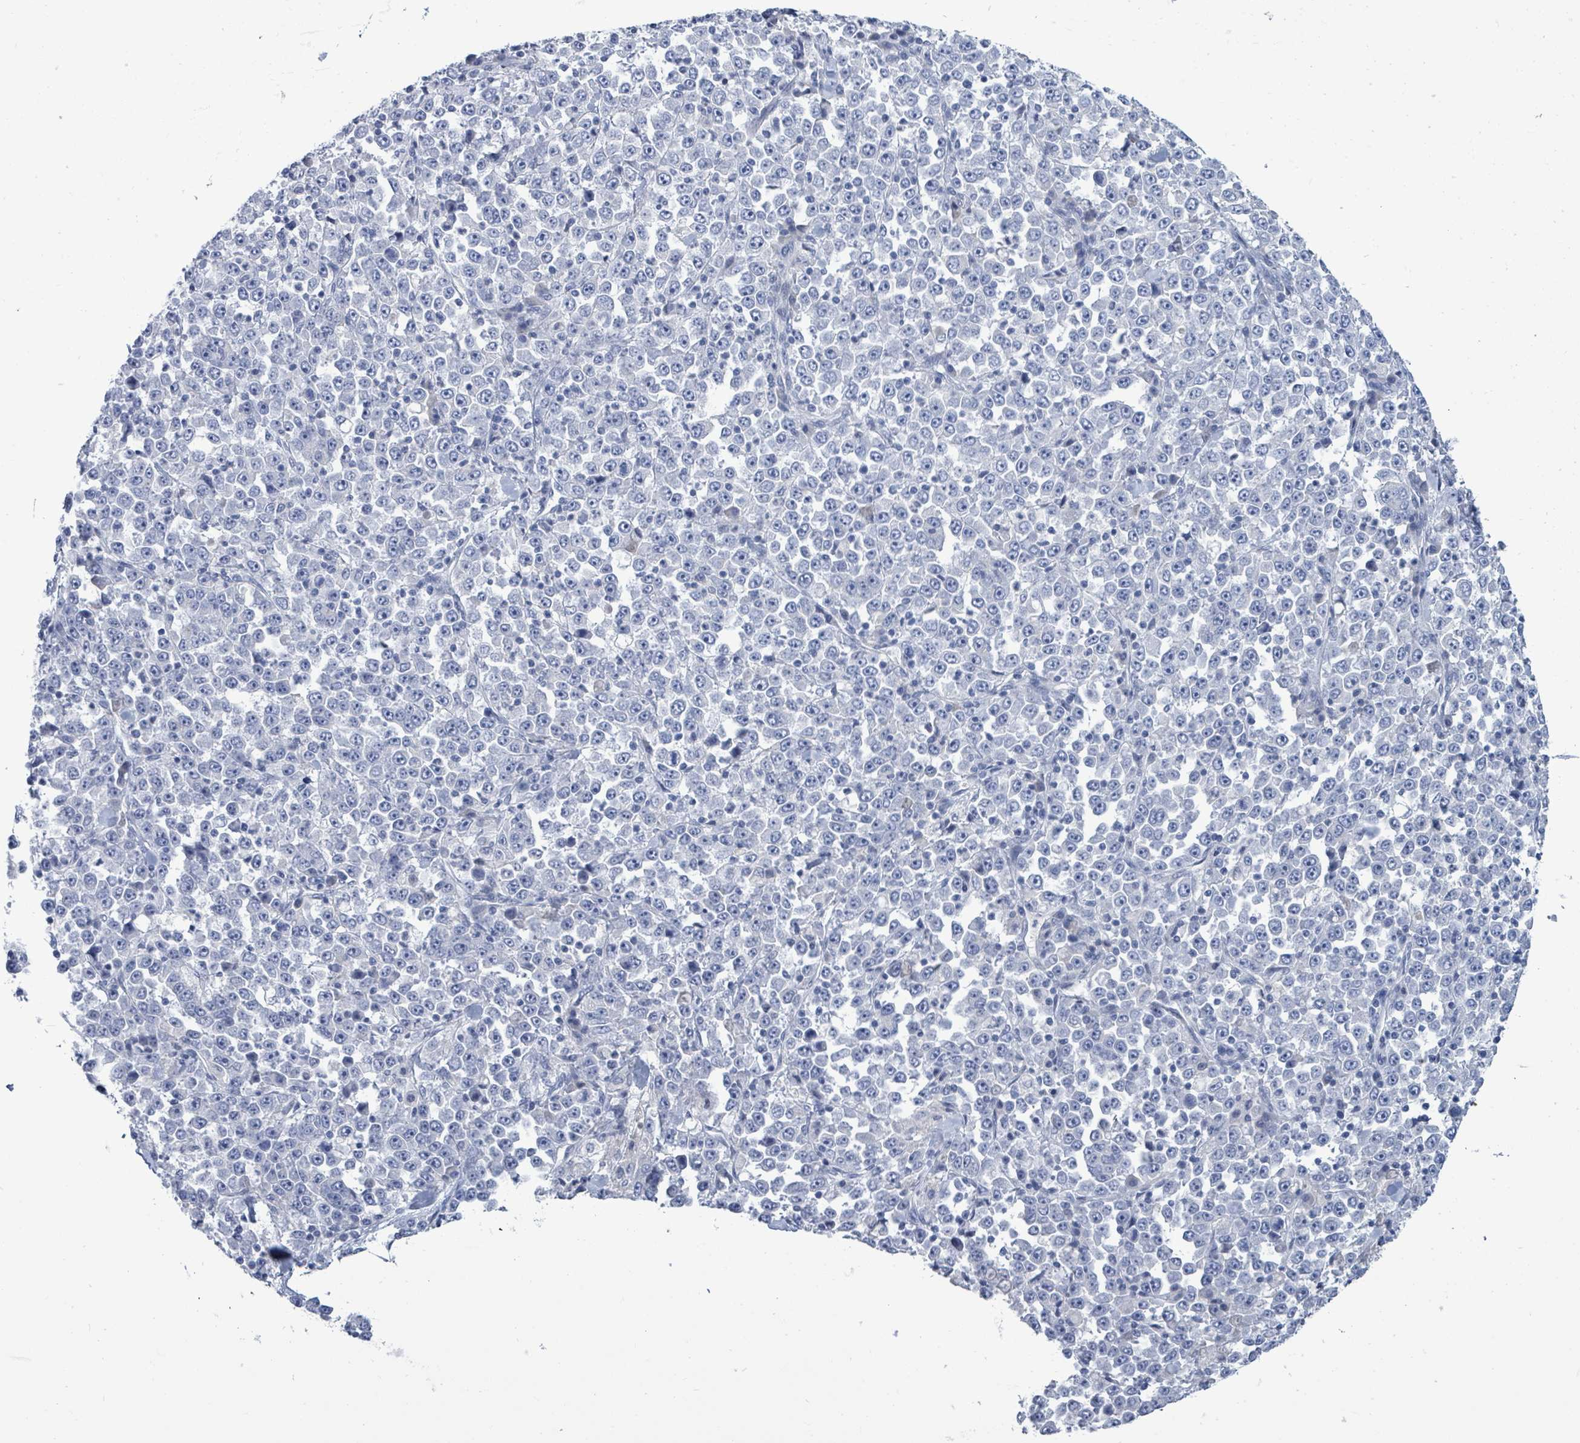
{"staining": {"intensity": "negative", "quantity": "none", "location": "none"}, "tissue": "stomach cancer", "cell_type": "Tumor cells", "image_type": "cancer", "snomed": [{"axis": "morphology", "description": "Normal tissue, NOS"}, {"axis": "morphology", "description": "Adenocarcinoma, NOS"}, {"axis": "topography", "description": "Stomach, upper"}, {"axis": "topography", "description": "Stomach"}], "caption": "A histopathology image of stomach cancer stained for a protein reveals no brown staining in tumor cells.", "gene": "NTN3", "patient": {"sex": "male", "age": 59}}